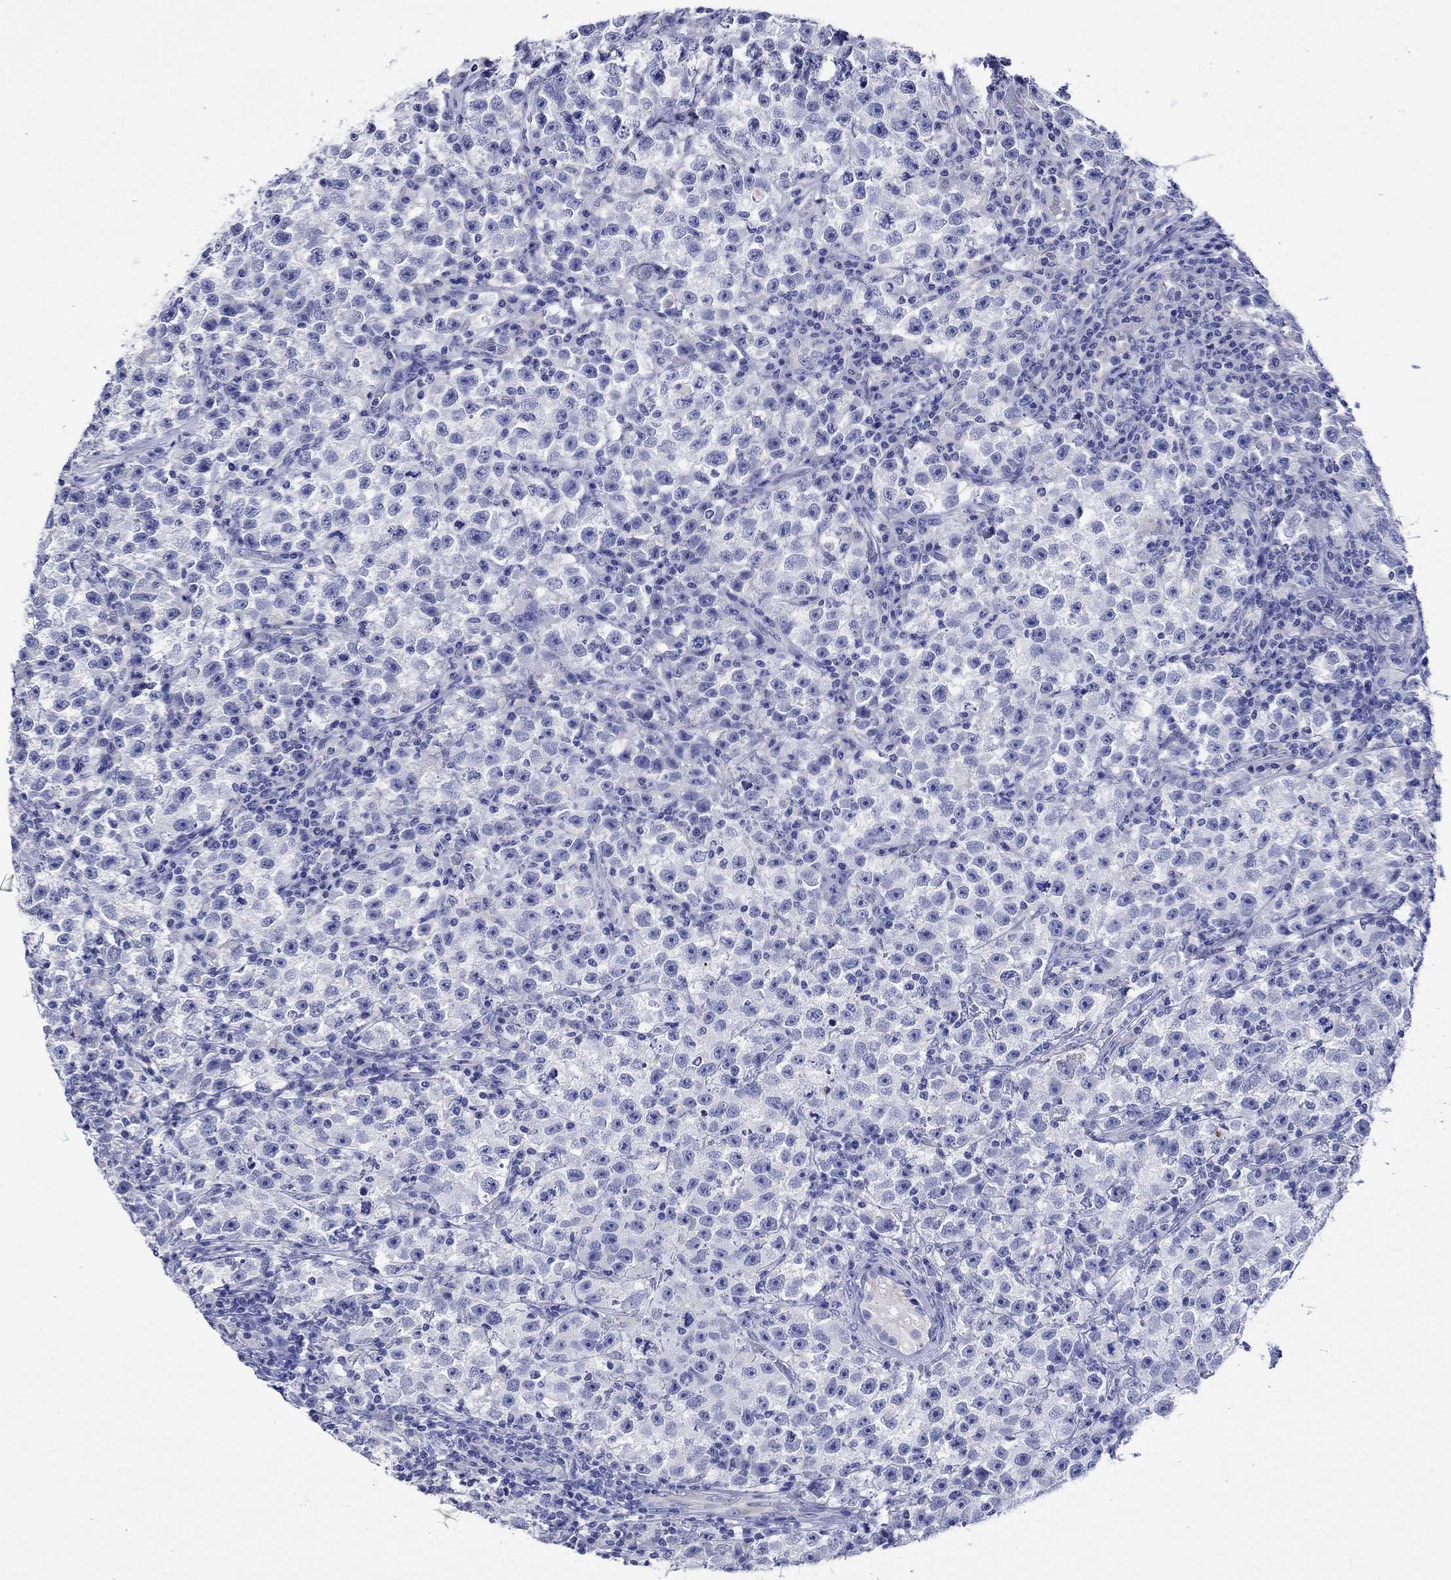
{"staining": {"intensity": "negative", "quantity": "none", "location": "none"}, "tissue": "testis cancer", "cell_type": "Tumor cells", "image_type": "cancer", "snomed": [{"axis": "morphology", "description": "Seminoma, NOS"}, {"axis": "topography", "description": "Testis"}], "caption": "A high-resolution image shows IHC staining of testis cancer, which exhibits no significant positivity in tumor cells. The staining is performed using DAB (3,3'-diaminobenzidine) brown chromogen with nuclei counter-stained in using hematoxylin.", "gene": "KLHL35", "patient": {"sex": "male", "age": 22}}